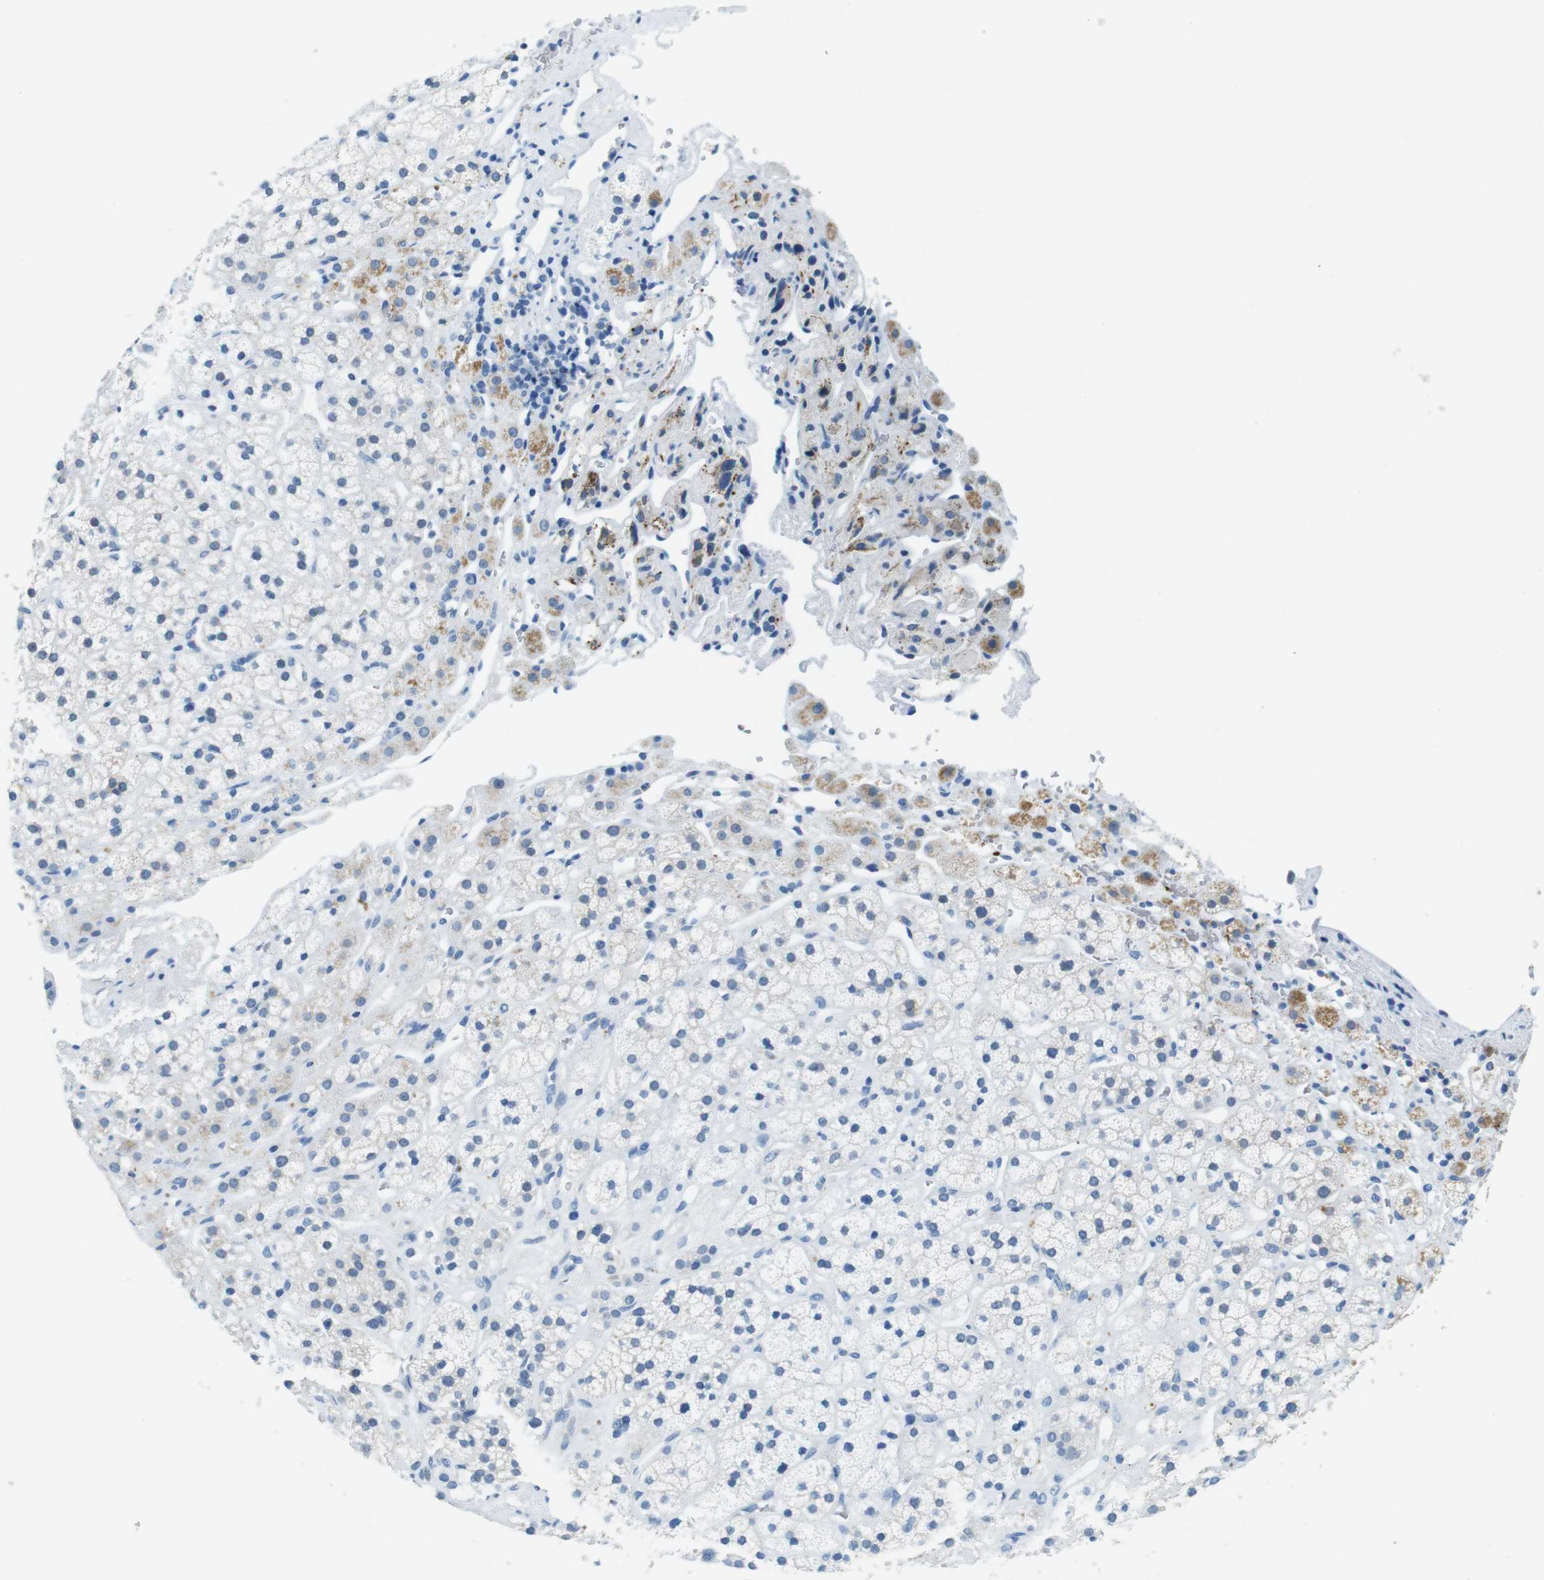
{"staining": {"intensity": "weak", "quantity": "<25%", "location": "cytoplasmic/membranous"}, "tissue": "adrenal gland", "cell_type": "Glandular cells", "image_type": "normal", "snomed": [{"axis": "morphology", "description": "Normal tissue, NOS"}, {"axis": "topography", "description": "Adrenal gland"}], "caption": "Immunohistochemistry (IHC) image of normal adrenal gland stained for a protein (brown), which reveals no expression in glandular cells.", "gene": "TFAP2C", "patient": {"sex": "male", "age": 56}}